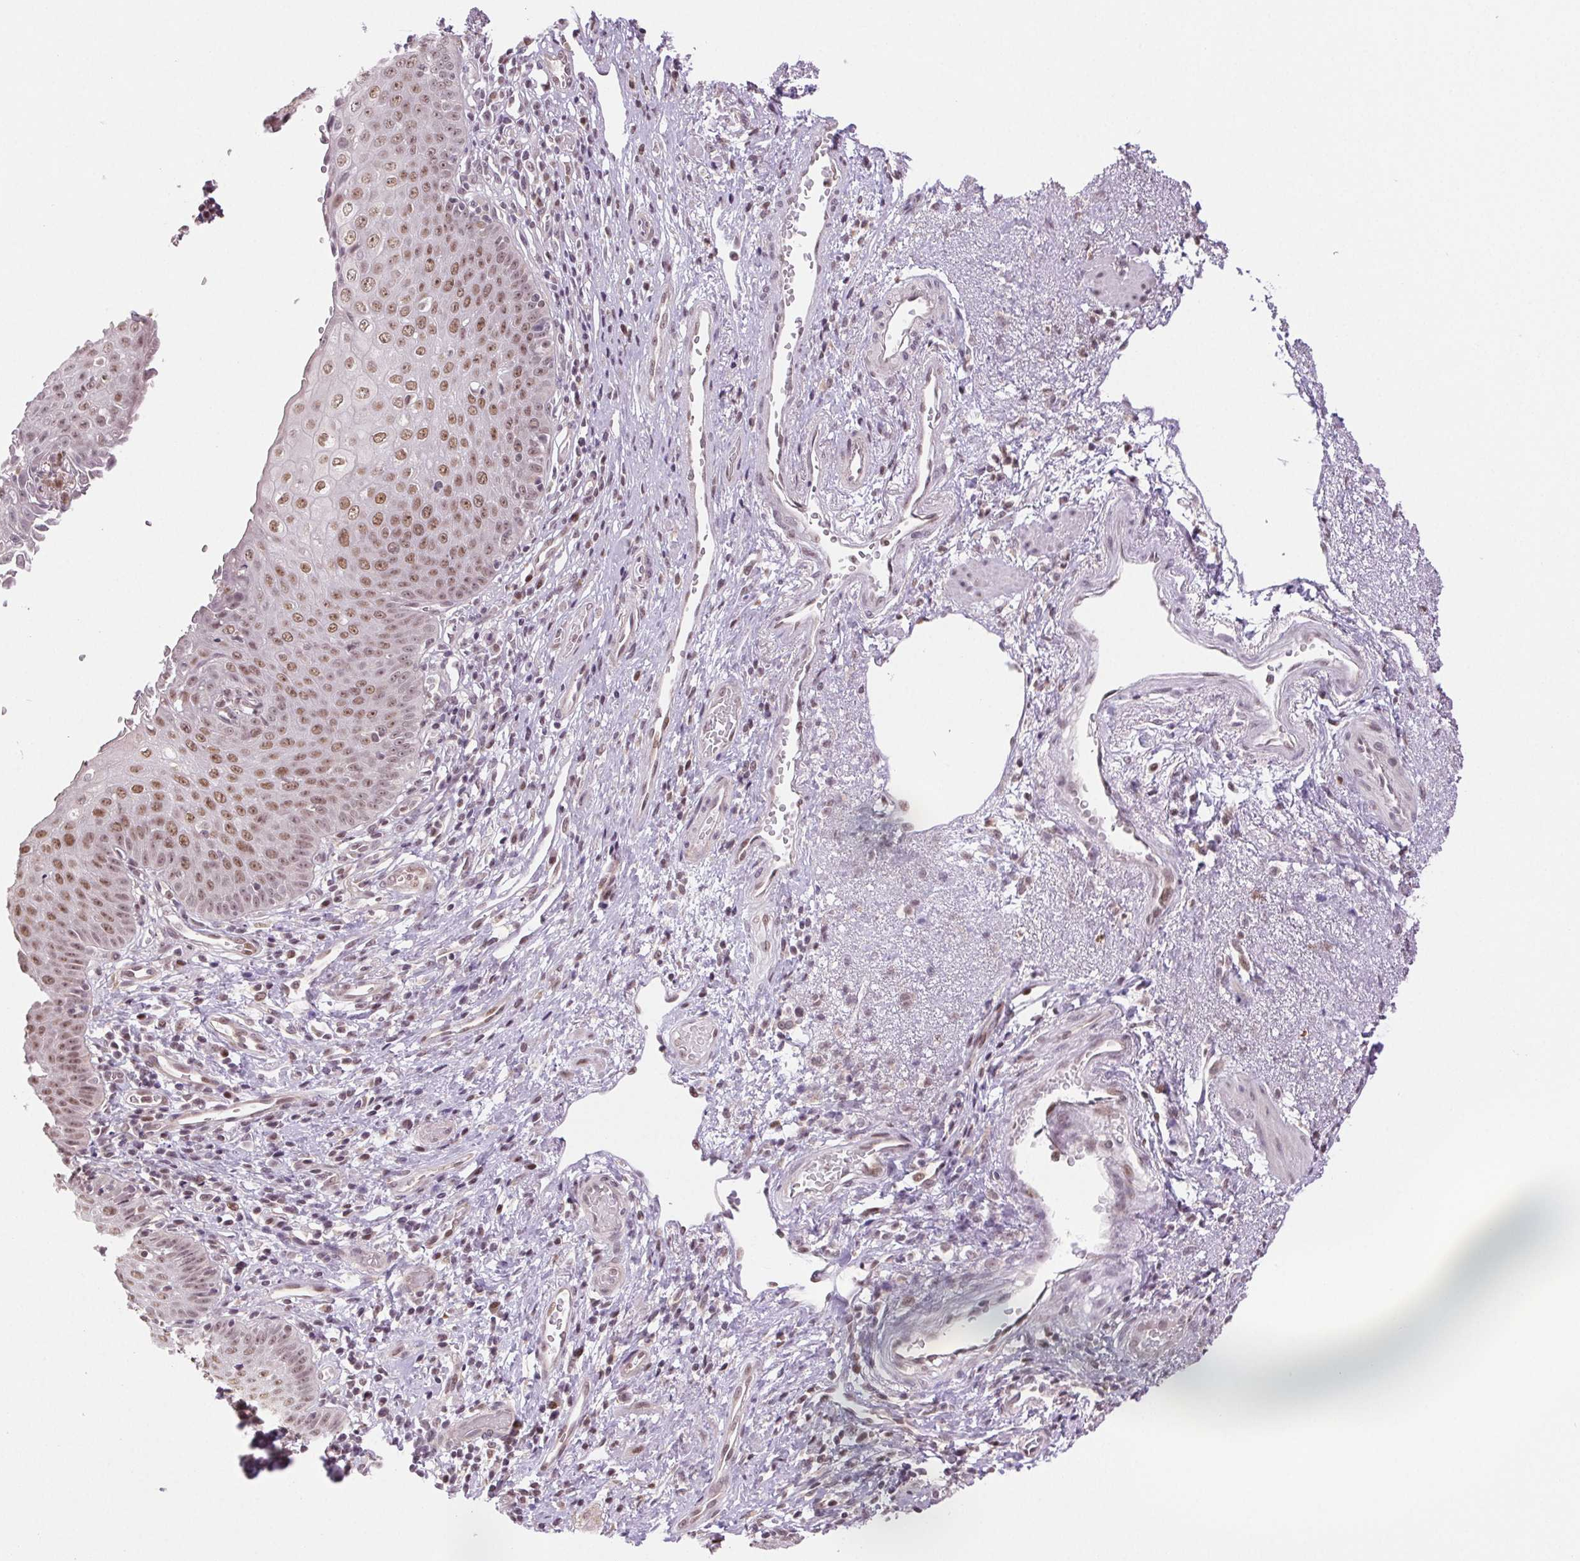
{"staining": {"intensity": "moderate", "quantity": ">75%", "location": "nuclear"}, "tissue": "esophagus", "cell_type": "Squamous epithelial cells", "image_type": "normal", "snomed": [{"axis": "morphology", "description": "Normal tissue, NOS"}, {"axis": "topography", "description": "Esophagus"}], "caption": "Immunohistochemical staining of normal human esophagus reveals moderate nuclear protein positivity in approximately >75% of squamous epithelial cells.", "gene": "GRHL3", "patient": {"sex": "male", "age": 71}}